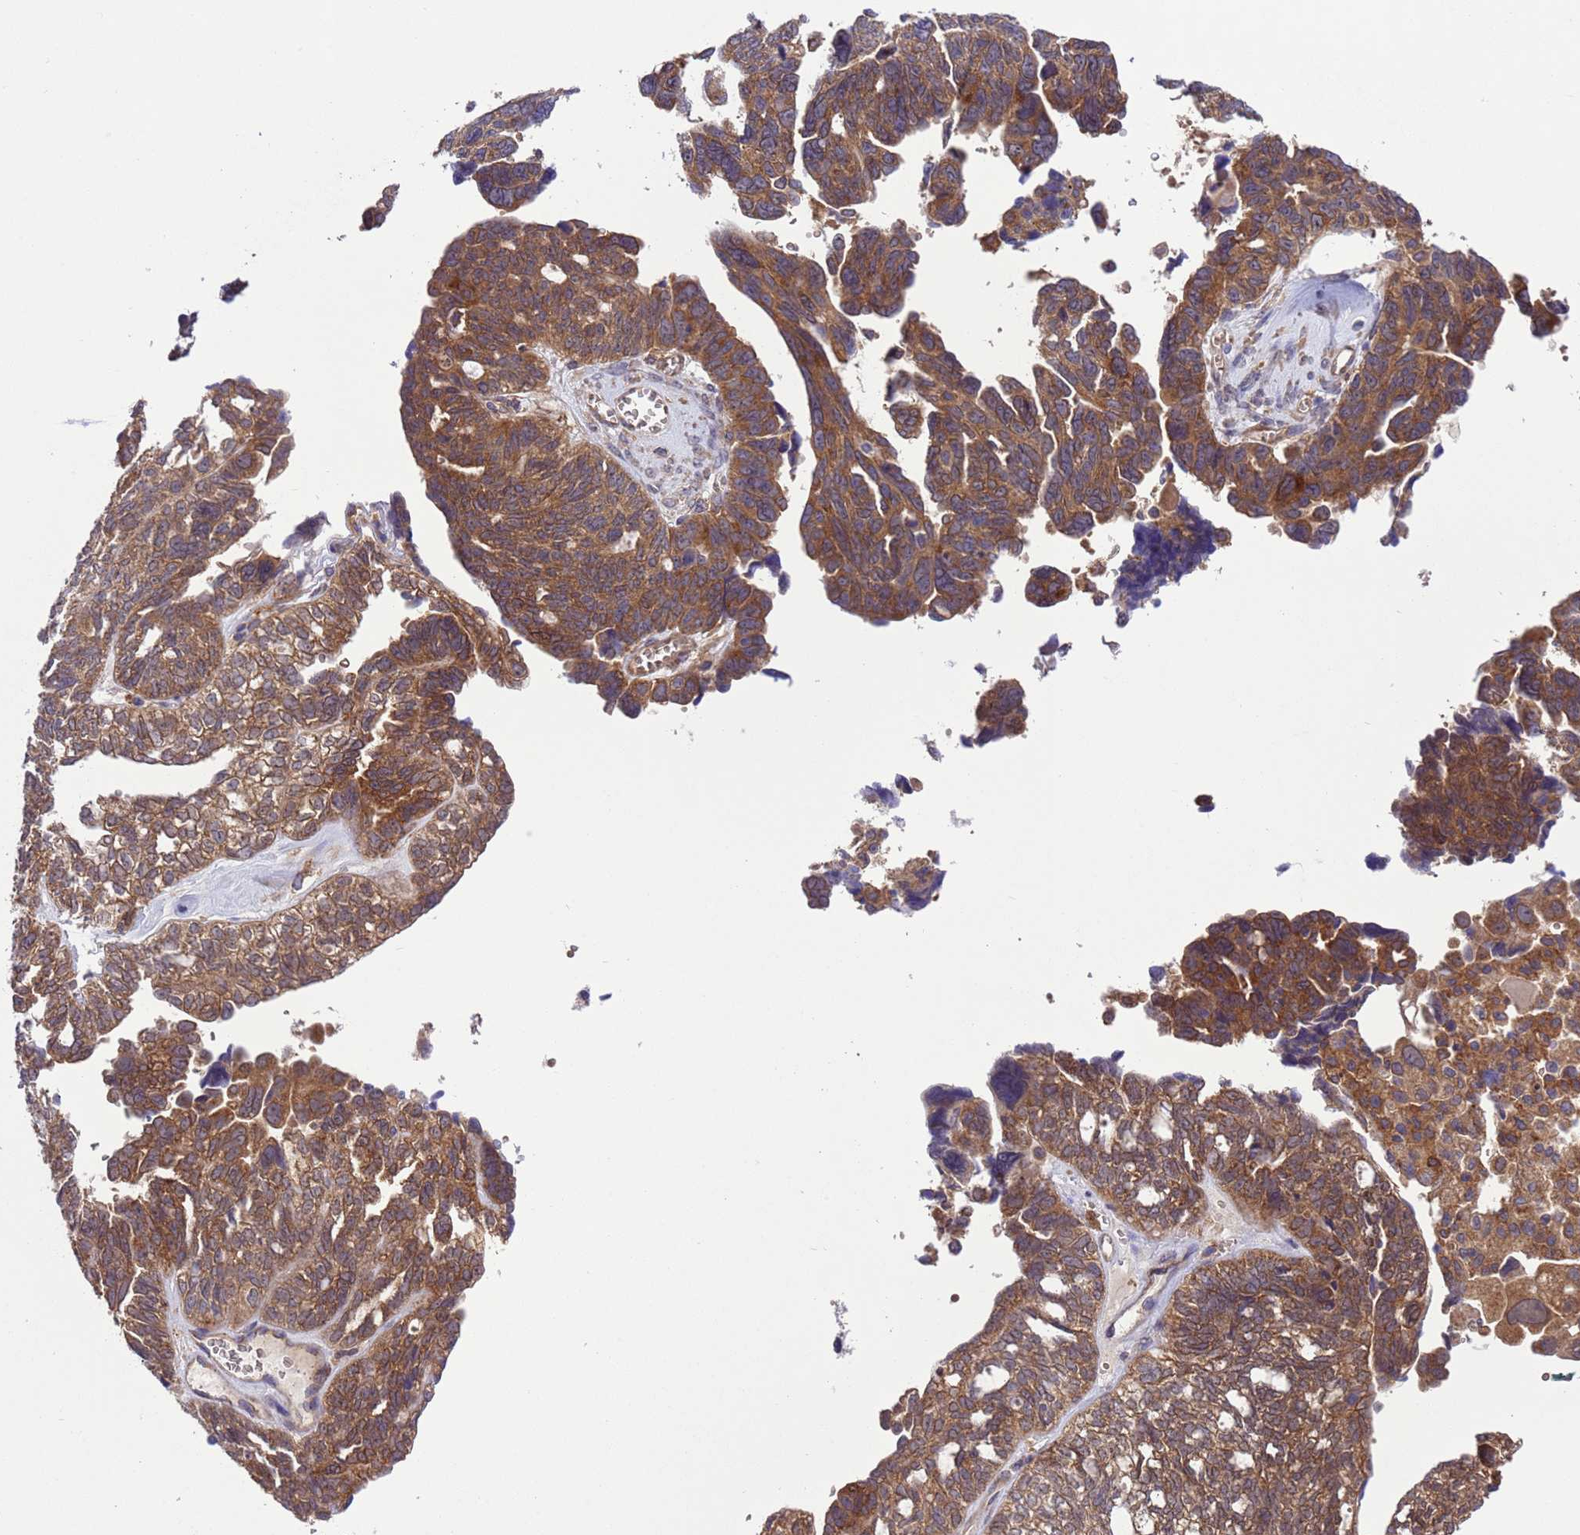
{"staining": {"intensity": "moderate", "quantity": ">75%", "location": "cytoplasmic/membranous"}, "tissue": "ovarian cancer", "cell_type": "Tumor cells", "image_type": "cancer", "snomed": [{"axis": "morphology", "description": "Cystadenocarcinoma, serous, NOS"}, {"axis": "topography", "description": "Ovary"}], "caption": "This is an image of immunohistochemistry staining of serous cystadenocarcinoma (ovarian), which shows moderate positivity in the cytoplasmic/membranous of tumor cells.", "gene": "ARHGAP12", "patient": {"sex": "female", "age": 79}}